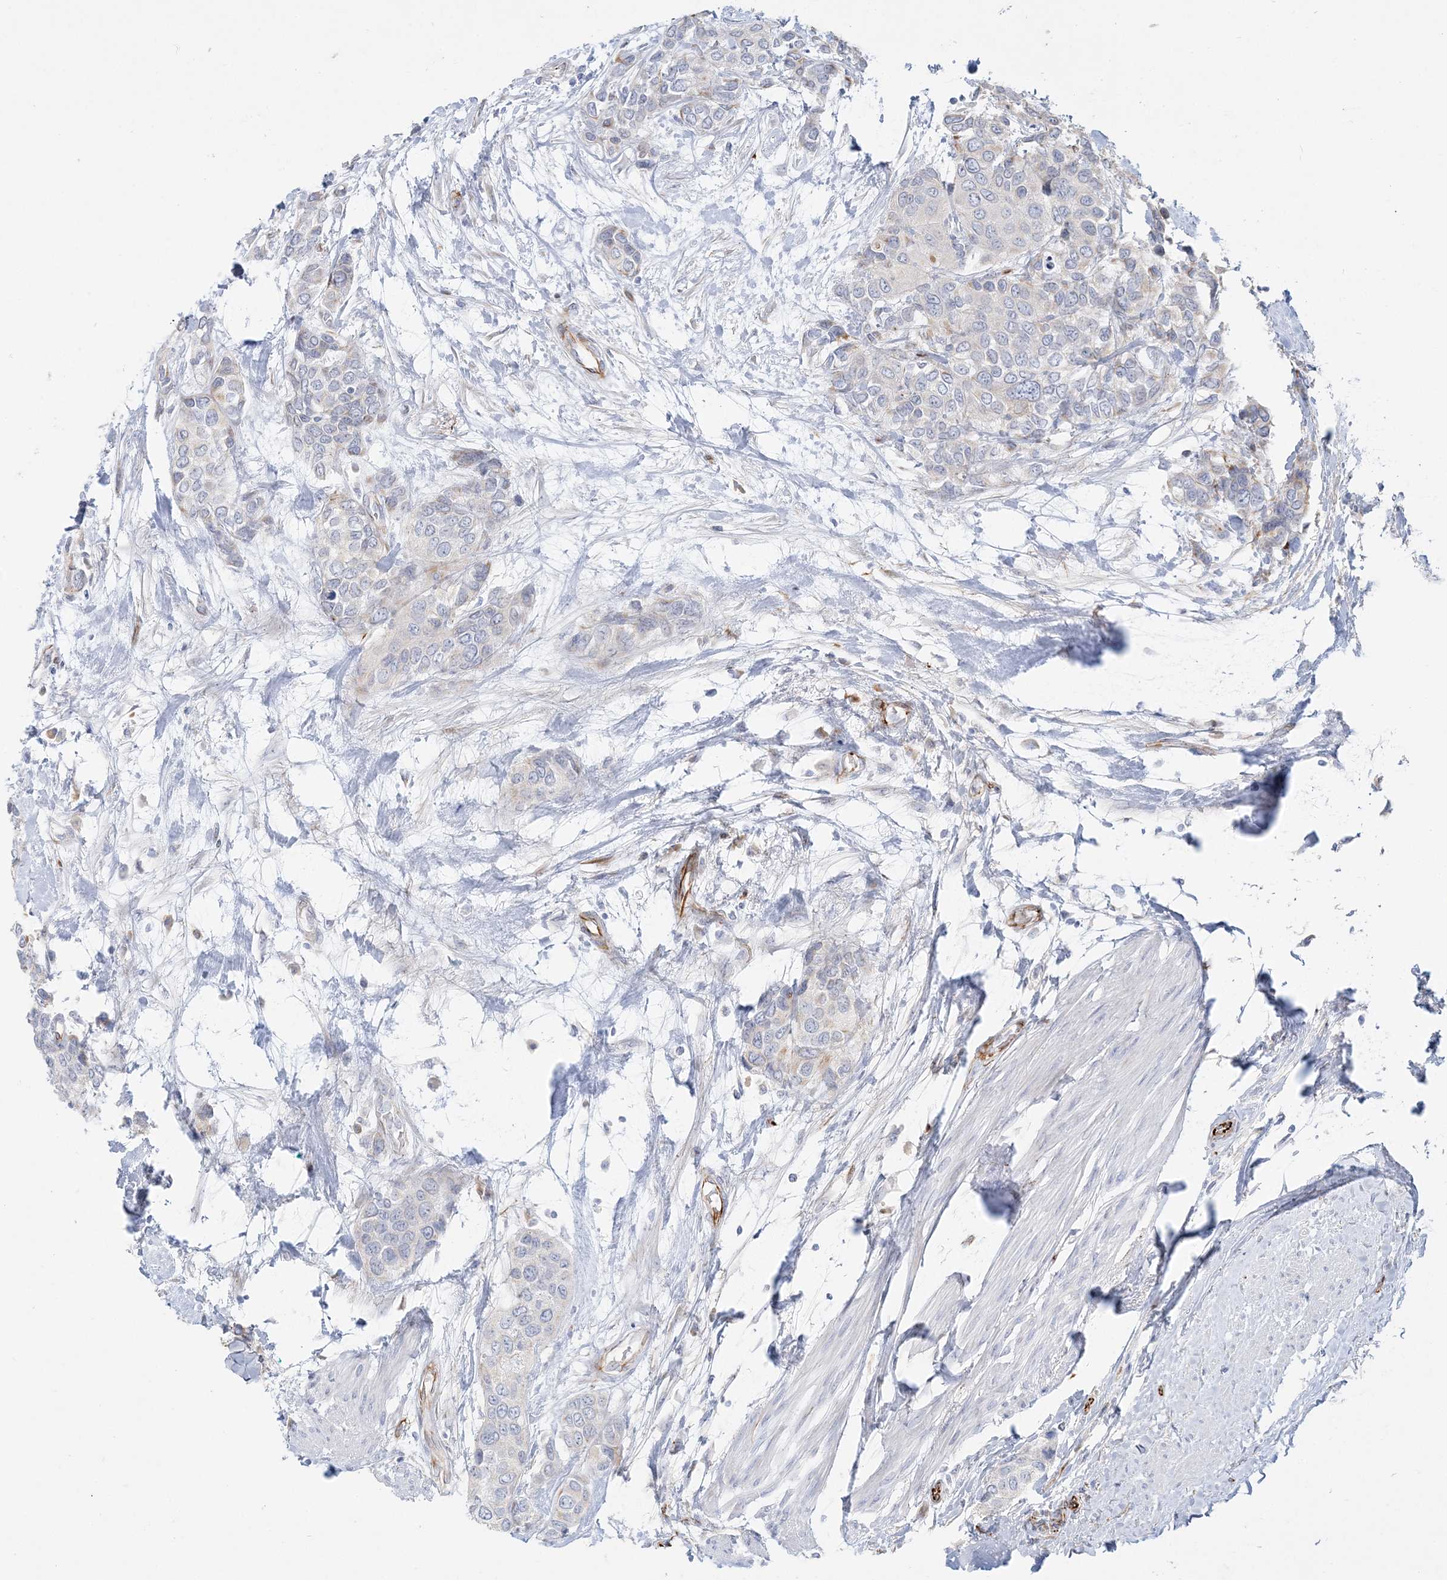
{"staining": {"intensity": "negative", "quantity": "none", "location": "none"}, "tissue": "urothelial cancer", "cell_type": "Tumor cells", "image_type": "cancer", "snomed": [{"axis": "morphology", "description": "Normal tissue, NOS"}, {"axis": "morphology", "description": "Urothelial carcinoma, High grade"}, {"axis": "topography", "description": "Vascular tissue"}, {"axis": "topography", "description": "Urinary bladder"}], "caption": "Tumor cells are negative for brown protein staining in urothelial cancer.", "gene": "PPIL6", "patient": {"sex": "female", "age": 56}}